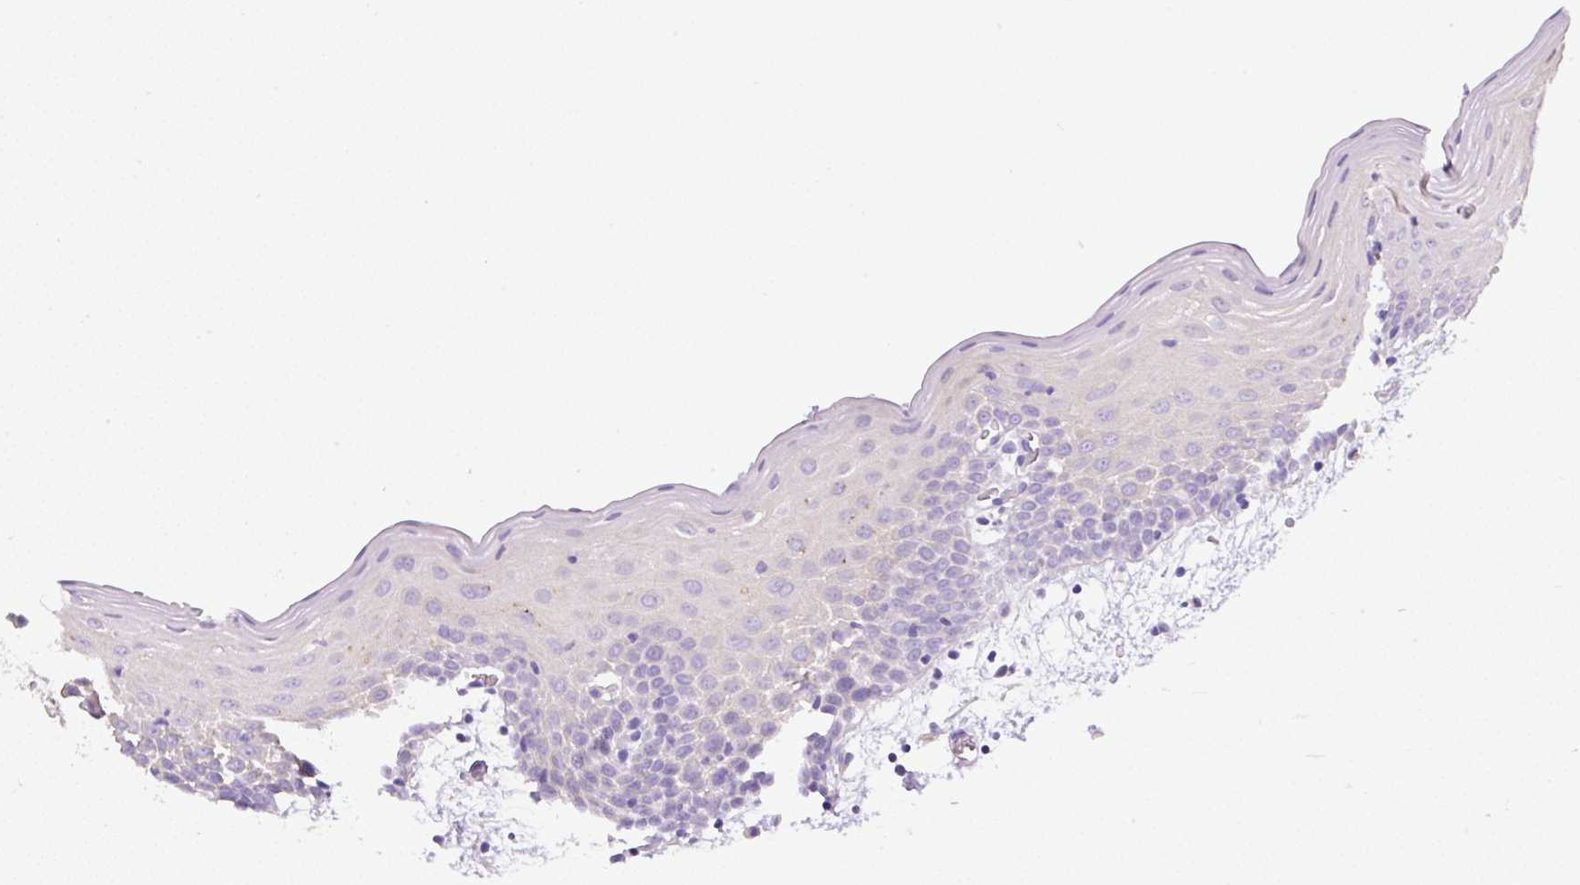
{"staining": {"intensity": "negative", "quantity": "none", "location": "none"}, "tissue": "oral mucosa", "cell_type": "Squamous epithelial cells", "image_type": "normal", "snomed": [{"axis": "morphology", "description": "Normal tissue, NOS"}, {"axis": "topography", "description": "Skeletal muscle"}, {"axis": "topography", "description": "Oral tissue"}, {"axis": "topography", "description": "Salivary gland"}, {"axis": "topography", "description": "Peripheral nerve tissue"}], "caption": "Immunohistochemistry image of normal oral mucosa stained for a protein (brown), which shows no positivity in squamous epithelial cells.", "gene": "TDRD15", "patient": {"sex": "male", "age": 54}}